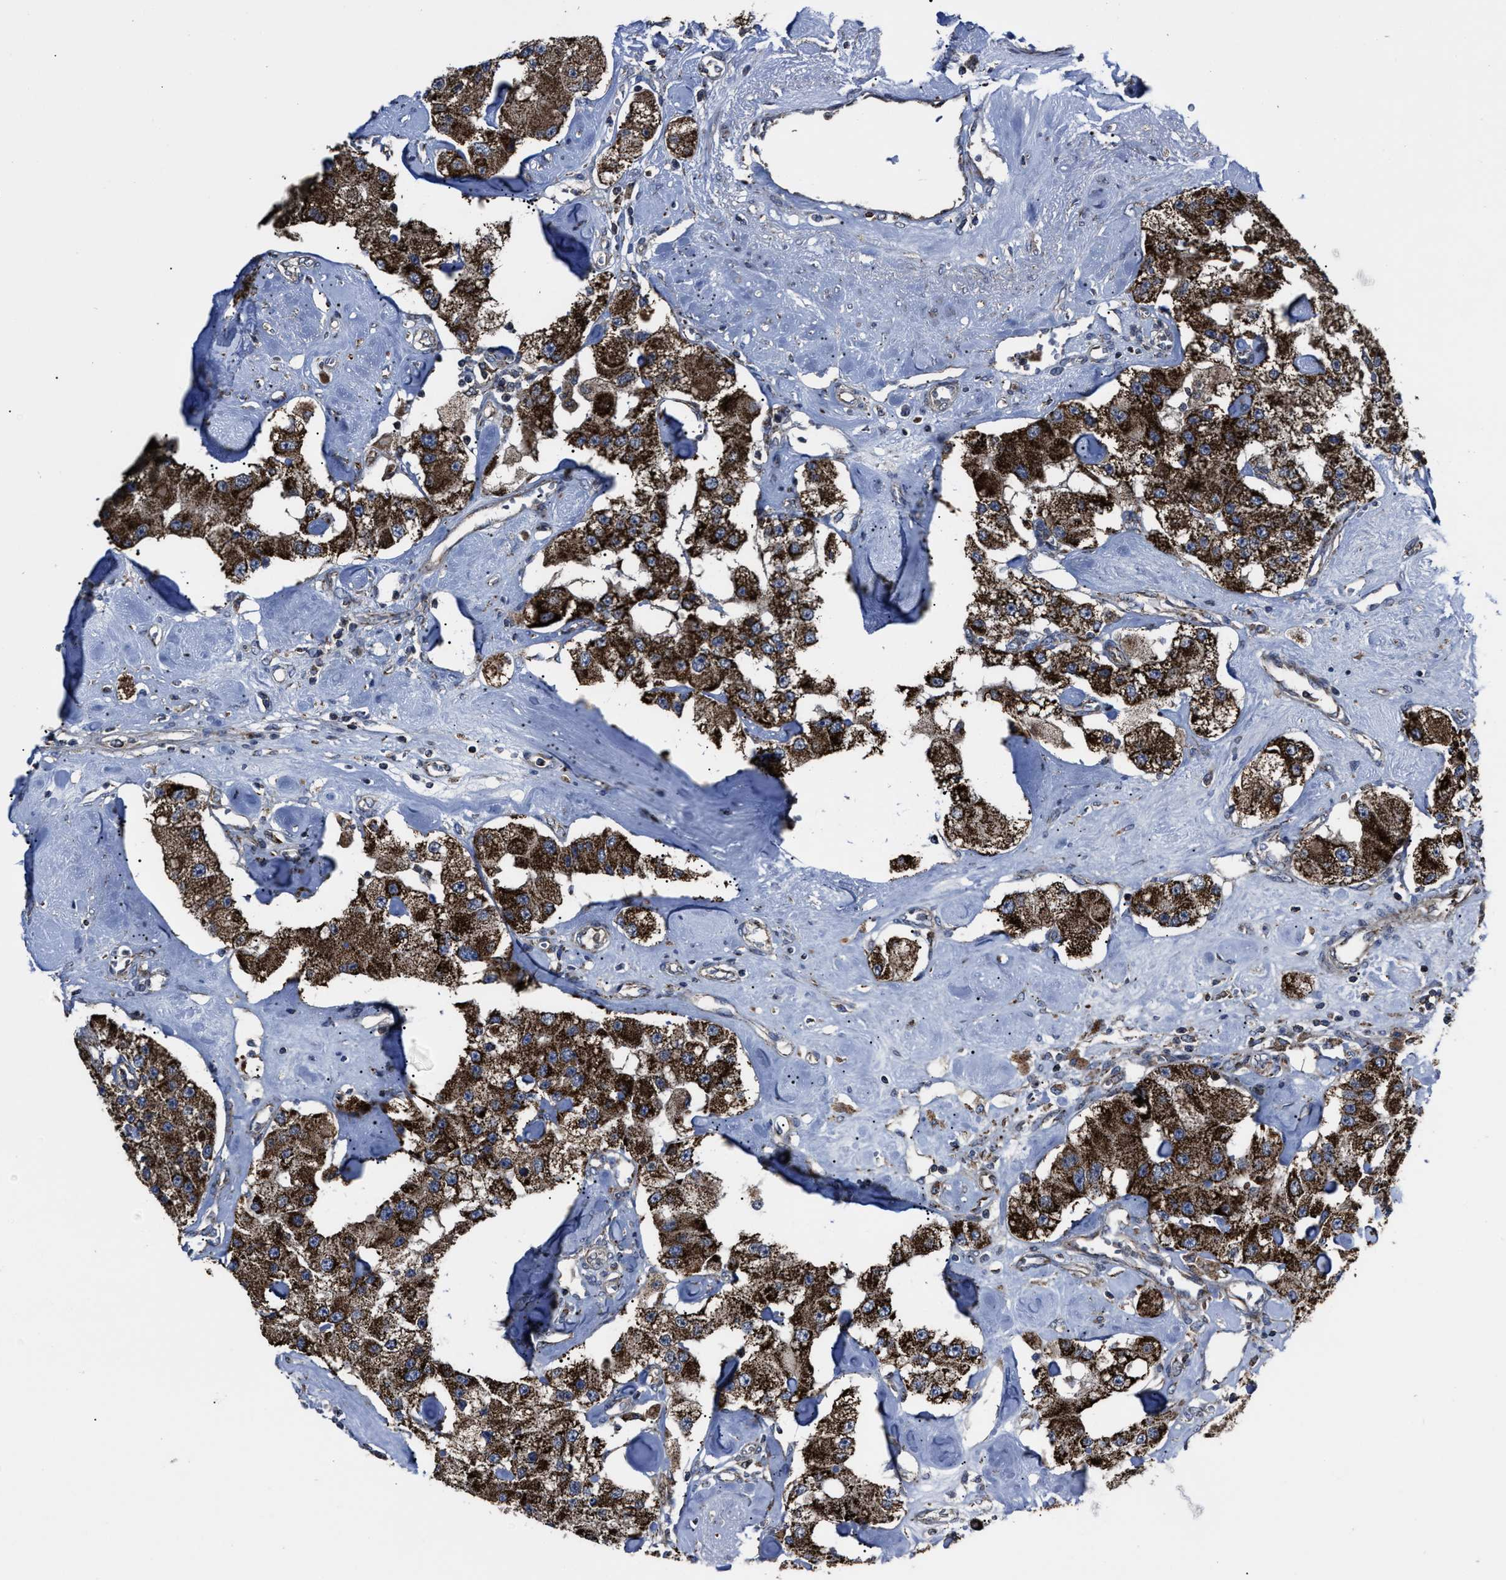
{"staining": {"intensity": "strong", "quantity": ">75%", "location": "cytoplasmic/membranous"}, "tissue": "carcinoid", "cell_type": "Tumor cells", "image_type": "cancer", "snomed": [{"axis": "morphology", "description": "Carcinoid, malignant, NOS"}, {"axis": "topography", "description": "Pancreas"}], "caption": "Protein staining of carcinoid tissue shows strong cytoplasmic/membranous staining in approximately >75% of tumor cells. (DAB (3,3'-diaminobenzidine) IHC, brown staining for protein, blue staining for nuclei).", "gene": "PASK", "patient": {"sex": "male", "age": 41}}